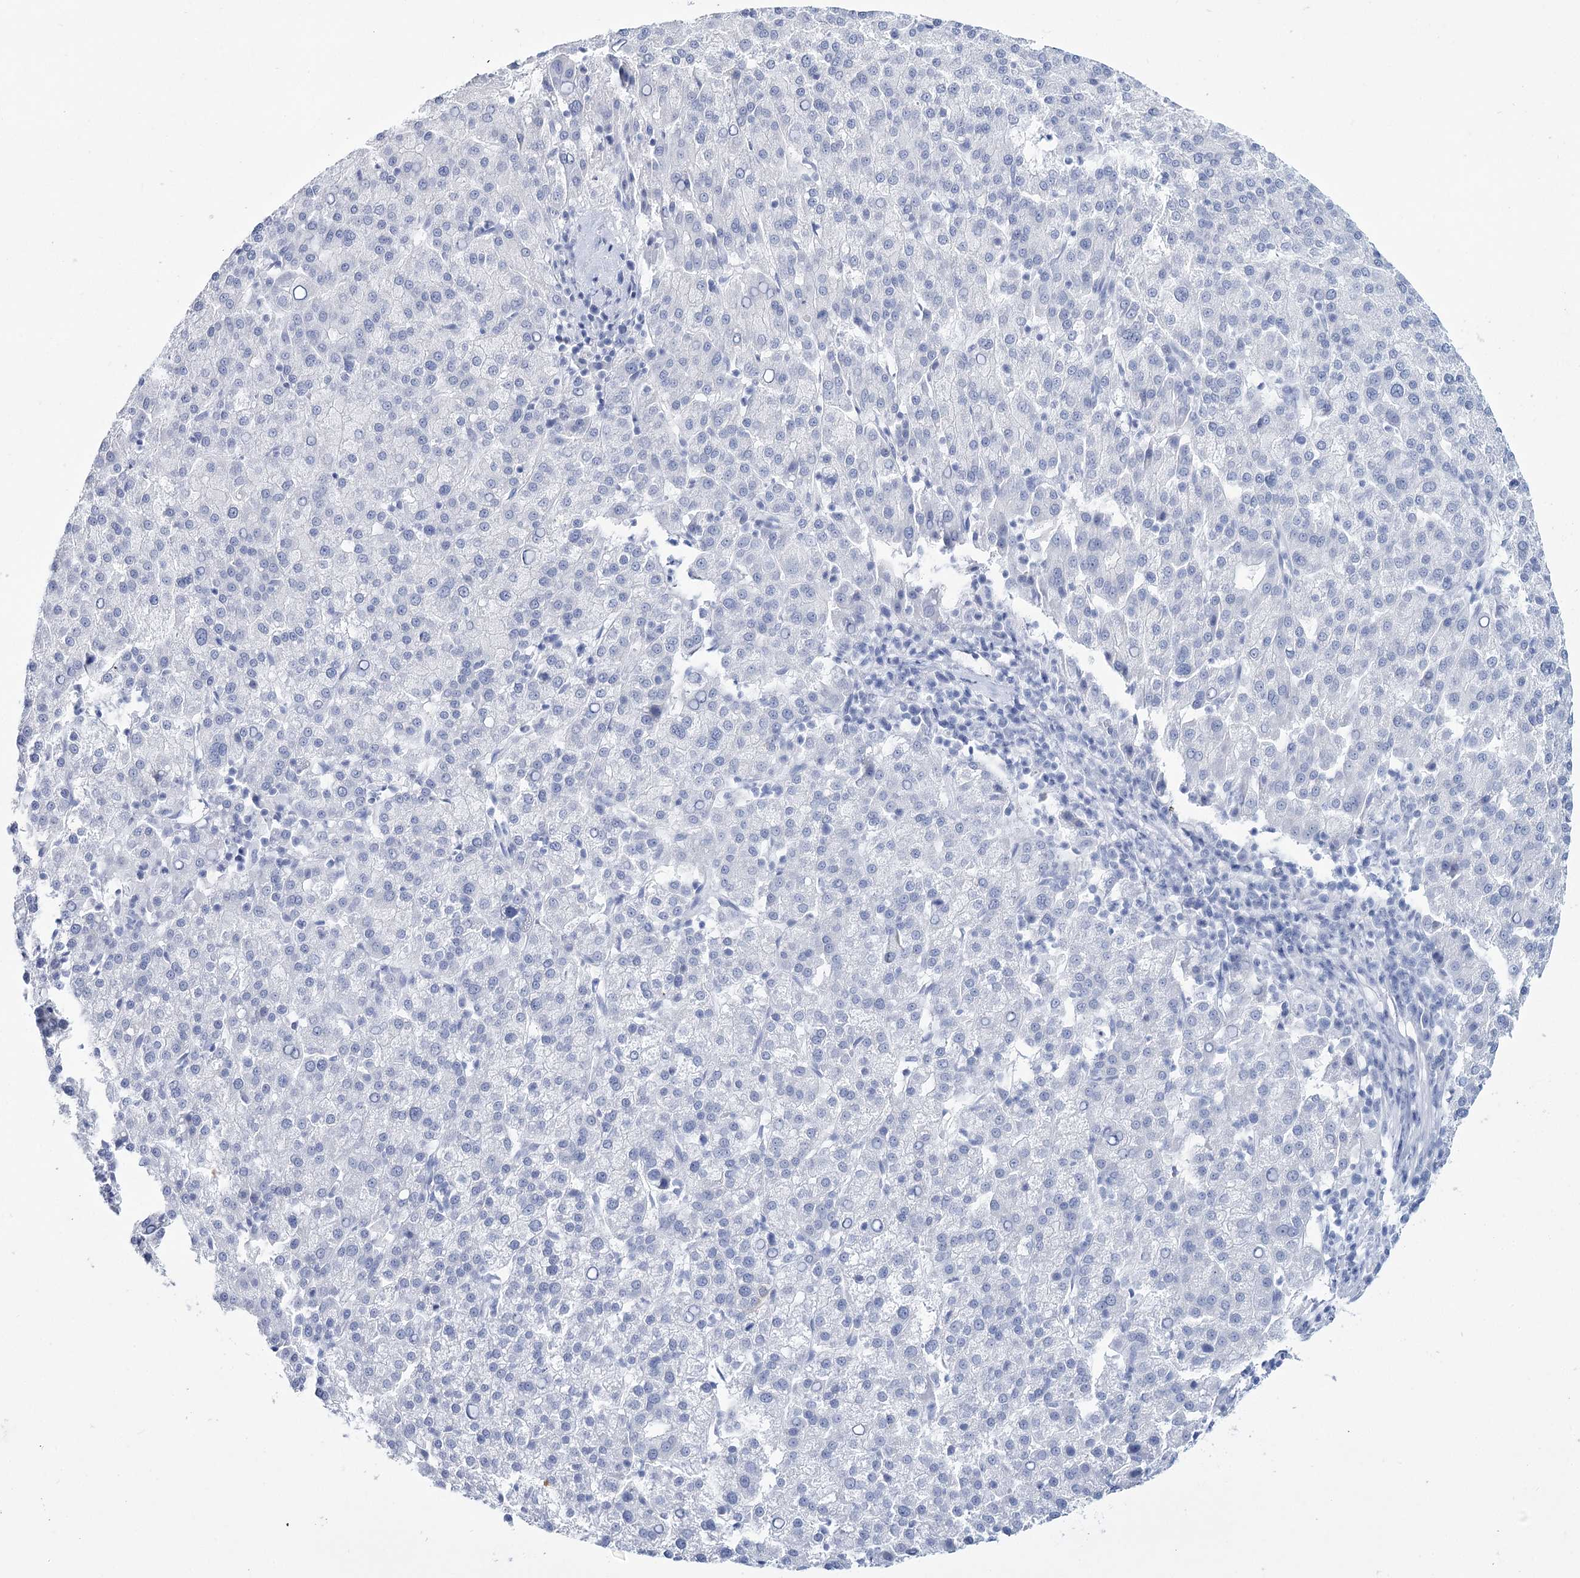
{"staining": {"intensity": "negative", "quantity": "none", "location": "none"}, "tissue": "liver cancer", "cell_type": "Tumor cells", "image_type": "cancer", "snomed": [{"axis": "morphology", "description": "Carcinoma, Hepatocellular, NOS"}, {"axis": "topography", "description": "Liver"}], "caption": "Liver cancer was stained to show a protein in brown. There is no significant staining in tumor cells. (Stains: DAB (3,3'-diaminobenzidine) immunohistochemistry with hematoxylin counter stain, Microscopy: brightfield microscopy at high magnification).", "gene": "RNF186", "patient": {"sex": "female", "age": 58}}